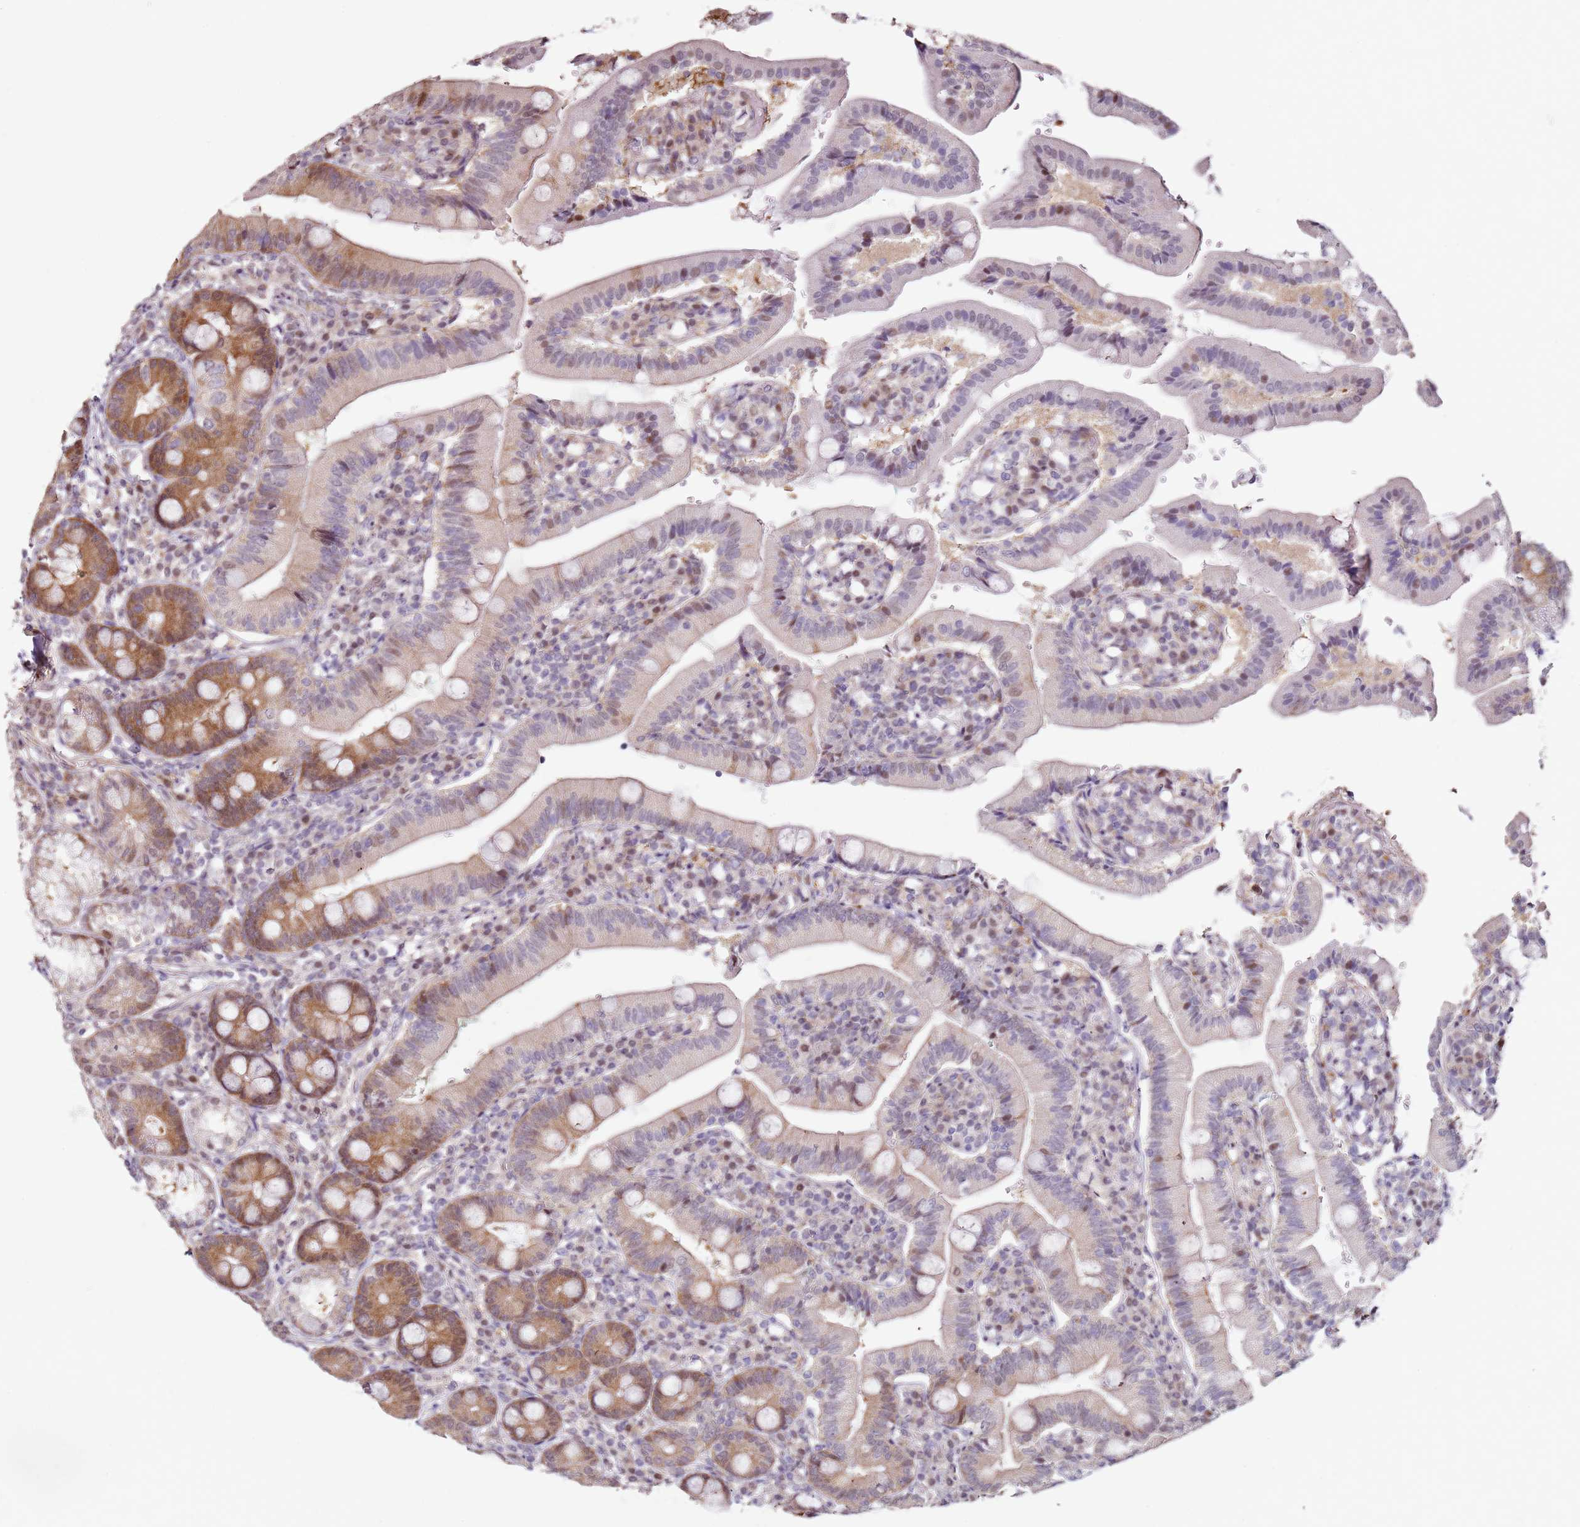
{"staining": {"intensity": "moderate", "quantity": "25%-75%", "location": "cytoplasmic/membranous,nuclear"}, "tissue": "duodenum", "cell_type": "Glandular cells", "image_type": "normal", "snomed": [{"axis": "morphology", "description": "Normal tissue, NOS"}, {"axis": "topography", "description": "Duodenum"}], "caption": "Immunohistochemical staining of normal duodenum displays moderate cytoplasmic/membranous,nuclear protein staining in approximately 25%-75% of glandular cells. (DAB (3,3'-diaminobenzidine) IHC, brown staining for protein, blue staining for nuclei).", "gene": "PSMD4", "patient": {"sex": "female", "age": 67}}